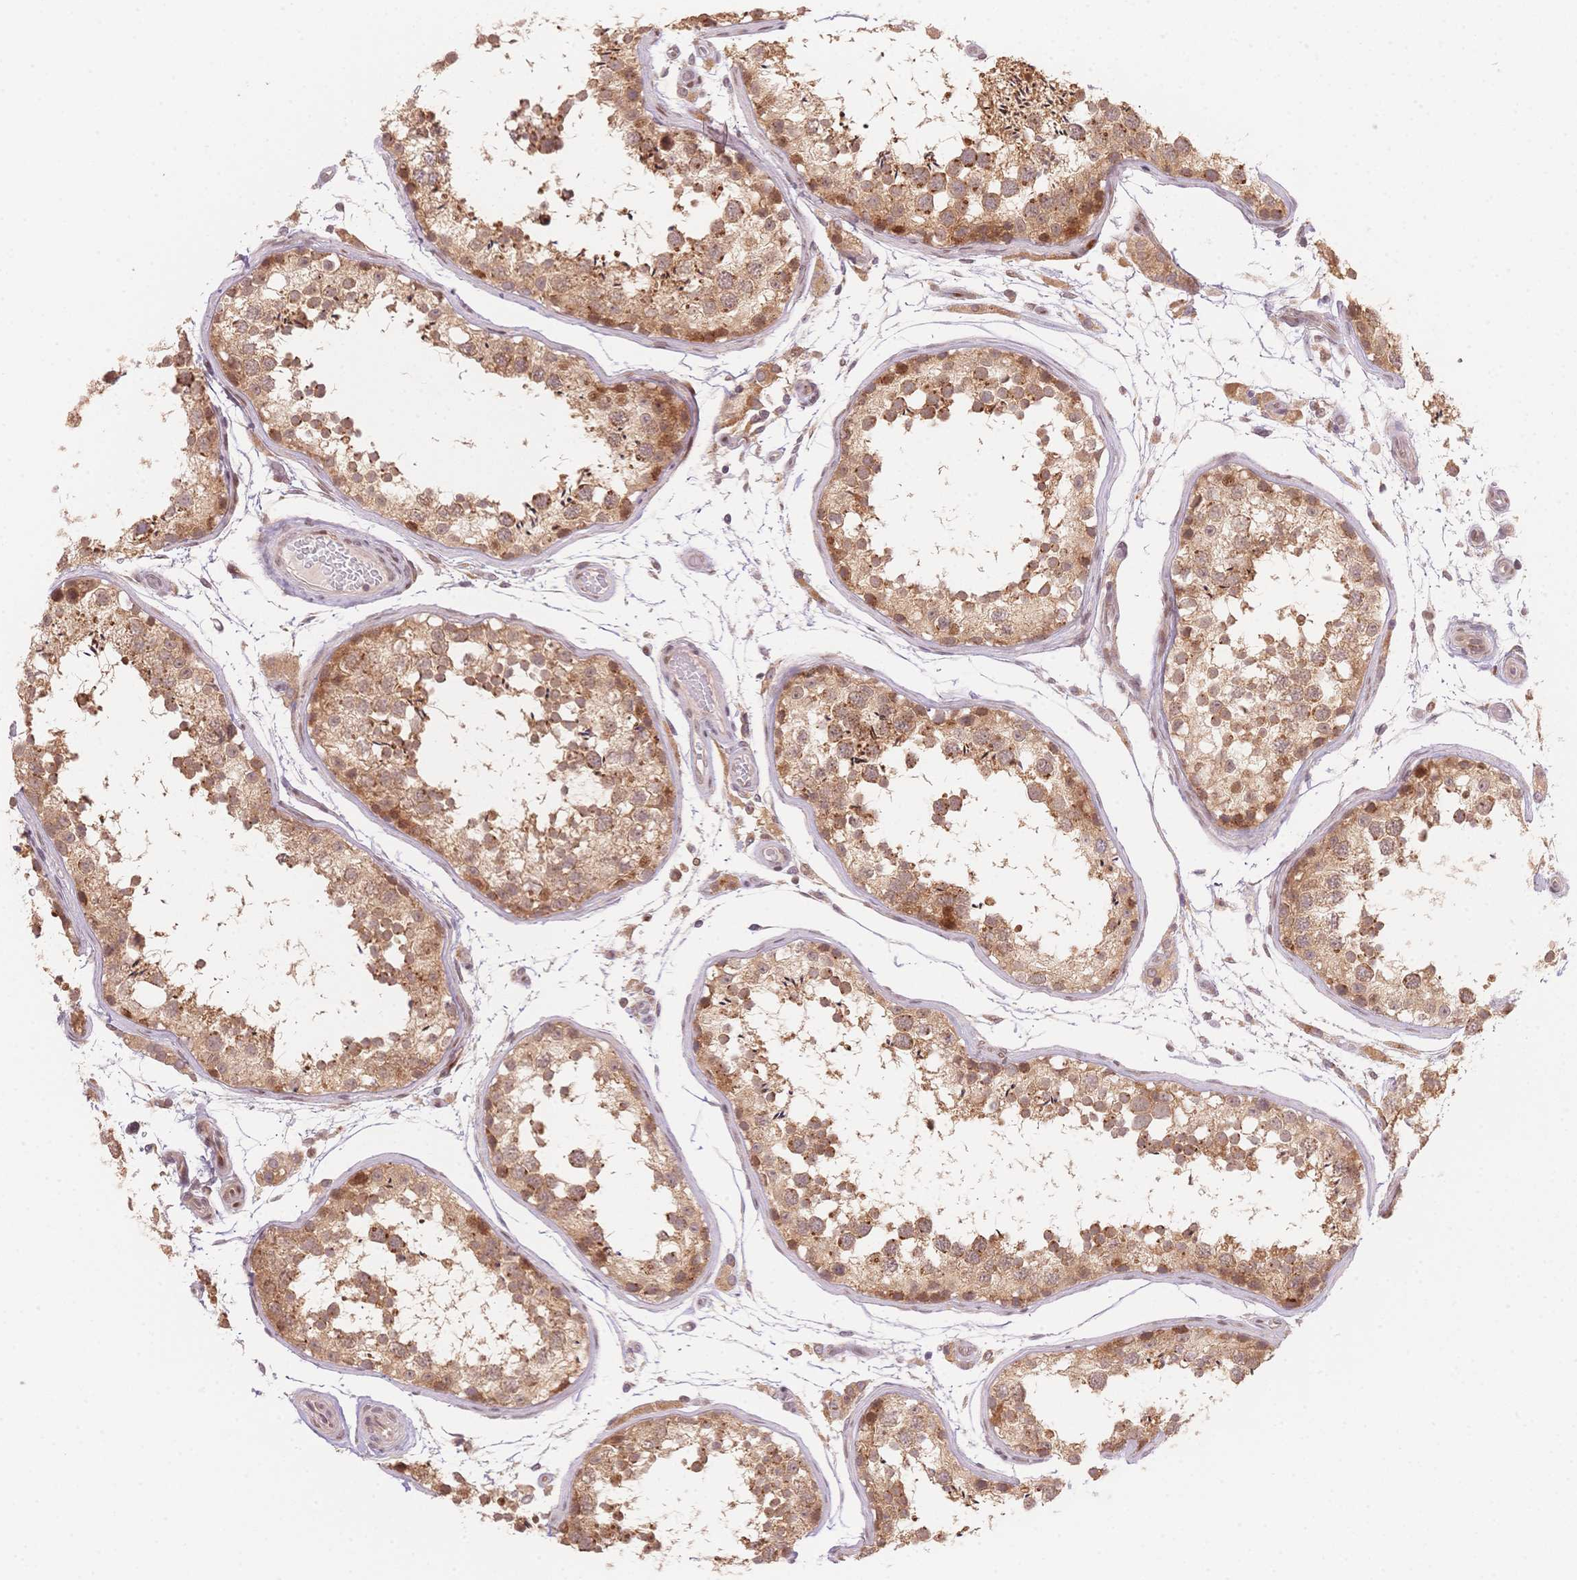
{"staining": {"intensity": "moderate", "quantity": ">75%", "location": "cytoplasmic/membranous"}, "tissue": "testis", "cell_type": "Cells in seminiferous ducts", "image_type": "normal", "snomed": [{"axis": "morphology", "description": "Normal tissue, NOS"}, {"axis": "topography", "description": "Testis"}], "caption": "Moderate cytoplasmic/membranous expression is identified in about >75% of cells in seminiferous ducts in unremarkable testis. The staining is performed using DAB (3,3'-diaminobenzidine) brown chromogen to label protein expression. The nuclei are counter-stained blue using hematoxylin.", "gene": "STK39", "patient": {"sex": "male", "age": 29}}